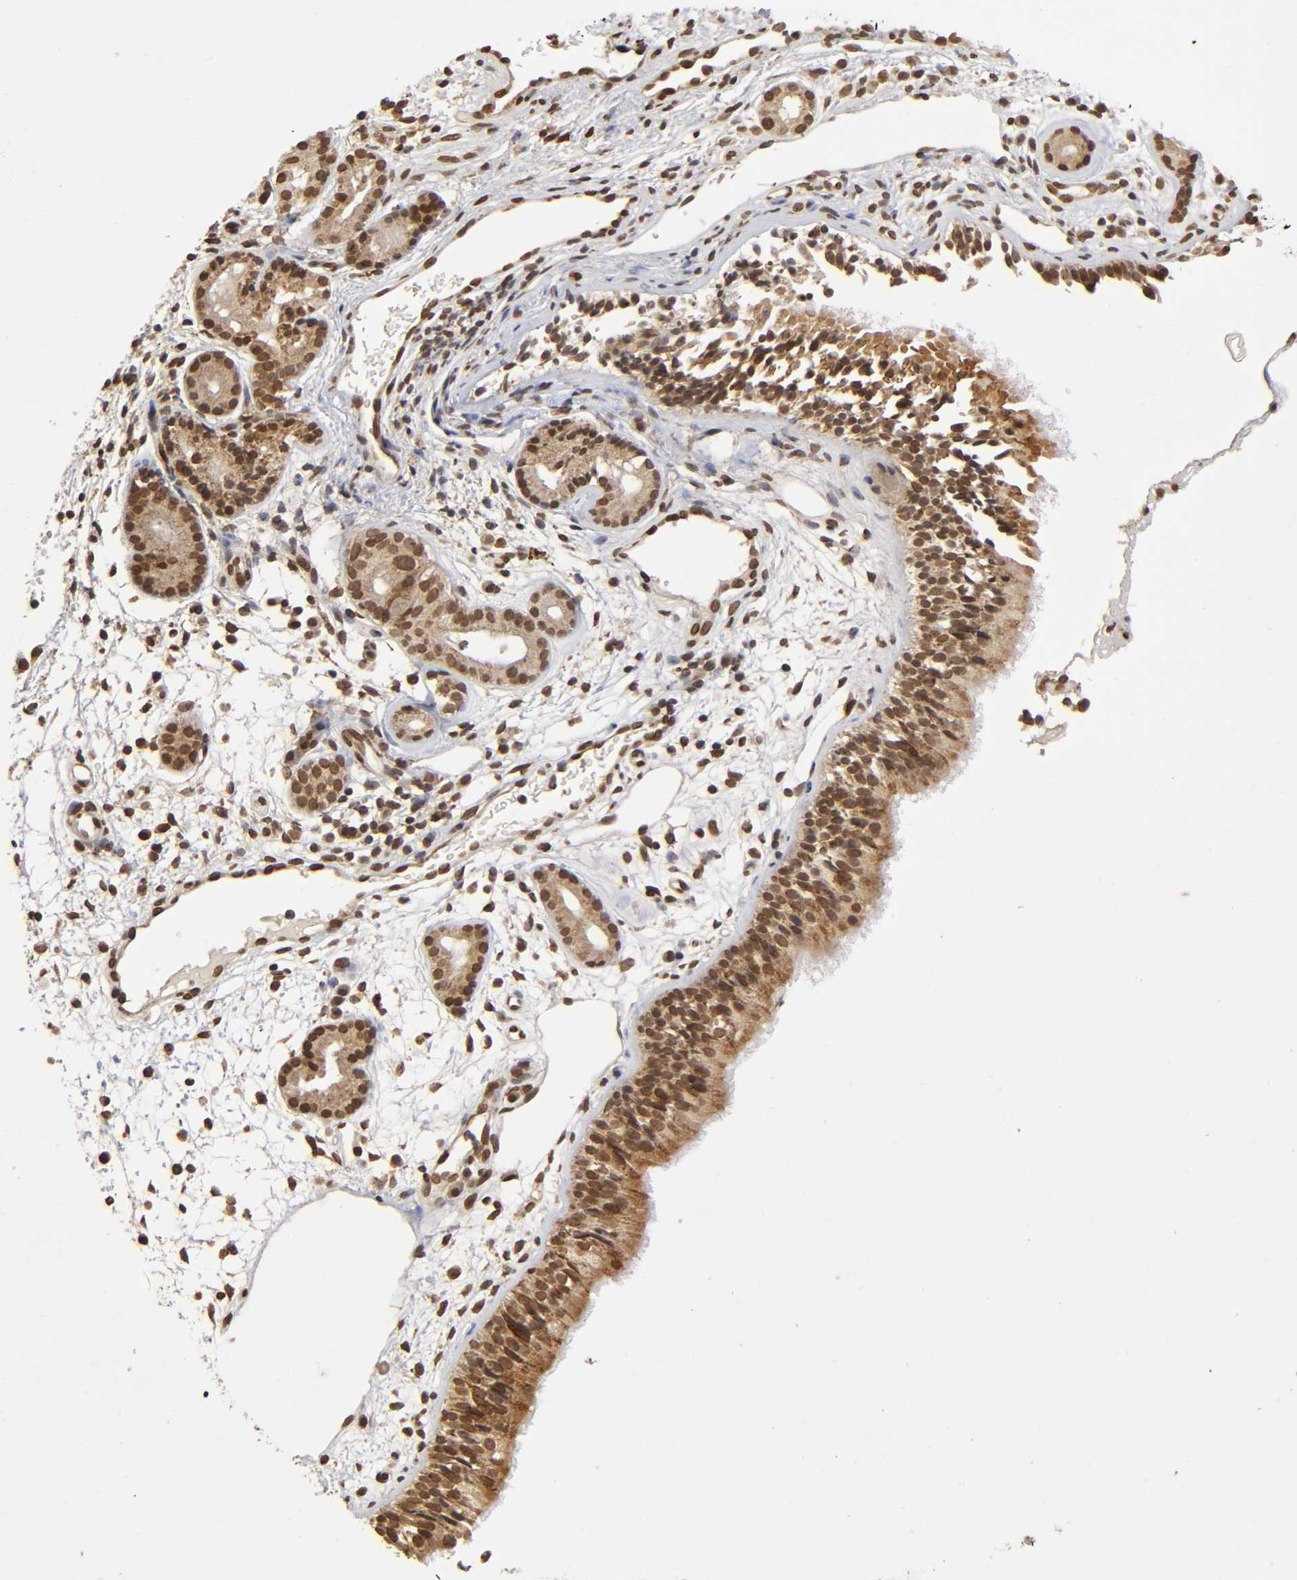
{"staining": {"intensity": "moderate", "quantity": ">75%", "location": "cytoplasmic/membranous,nuclear"}, "tissue": "nasopharynx", "cell_type": "Respiratory epithelial cells", "image_type": "normal", "snomed": [{"axis": "morphology", "description": "Normal tissue, NOS"}, {"axis": "morphology", "description": "Inflammation, NOS"}, {"axis": "topography", "description": "Nasopharynx"}], "caption": "Nasopharynx stained with IHC demonstrates moderate cytoplasmic/membranous,nuclear staining in about >75% of respiratory epithelial cells.", "gene": "MLLT6", "patient": {"sex": "female", "age": 55}}